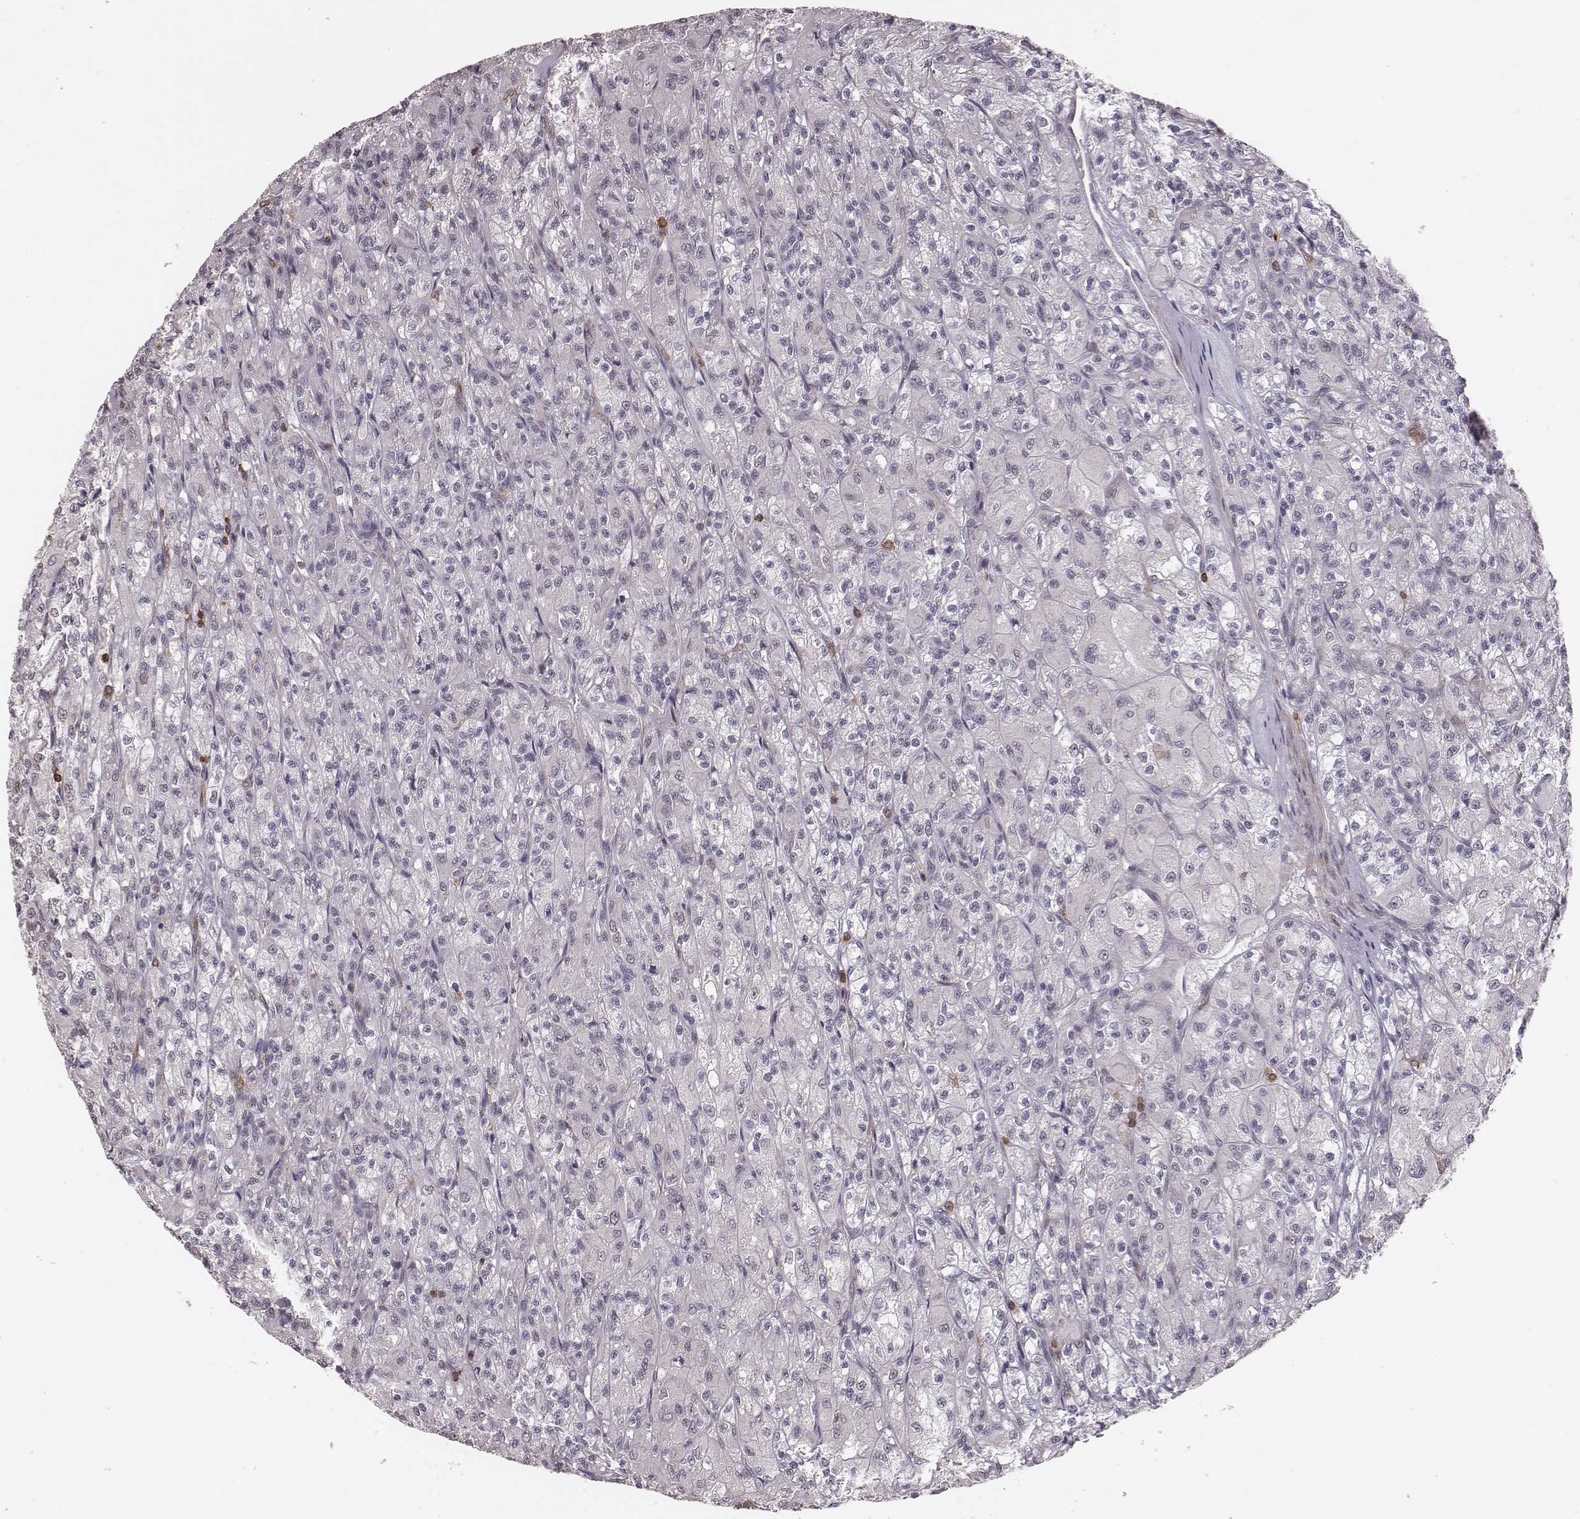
{"staining": {"intensity": "negative", "quantity": "none", "location": "none"}, "tissue": "renal cancer", "cell_type": "Tumor cells", "image_type": "cancer", "snomed": [{"axis": "morphology", "description": "Adenocarcinoma, NOS"}, {"axis": "topography", "description": "Kidney"}], "caption": "This is an IHC histopathology image of human renal cancer. There is no expression in tumor cells.", "gene": "PILRA", "patient": {"sex": "female", "age": 70}}